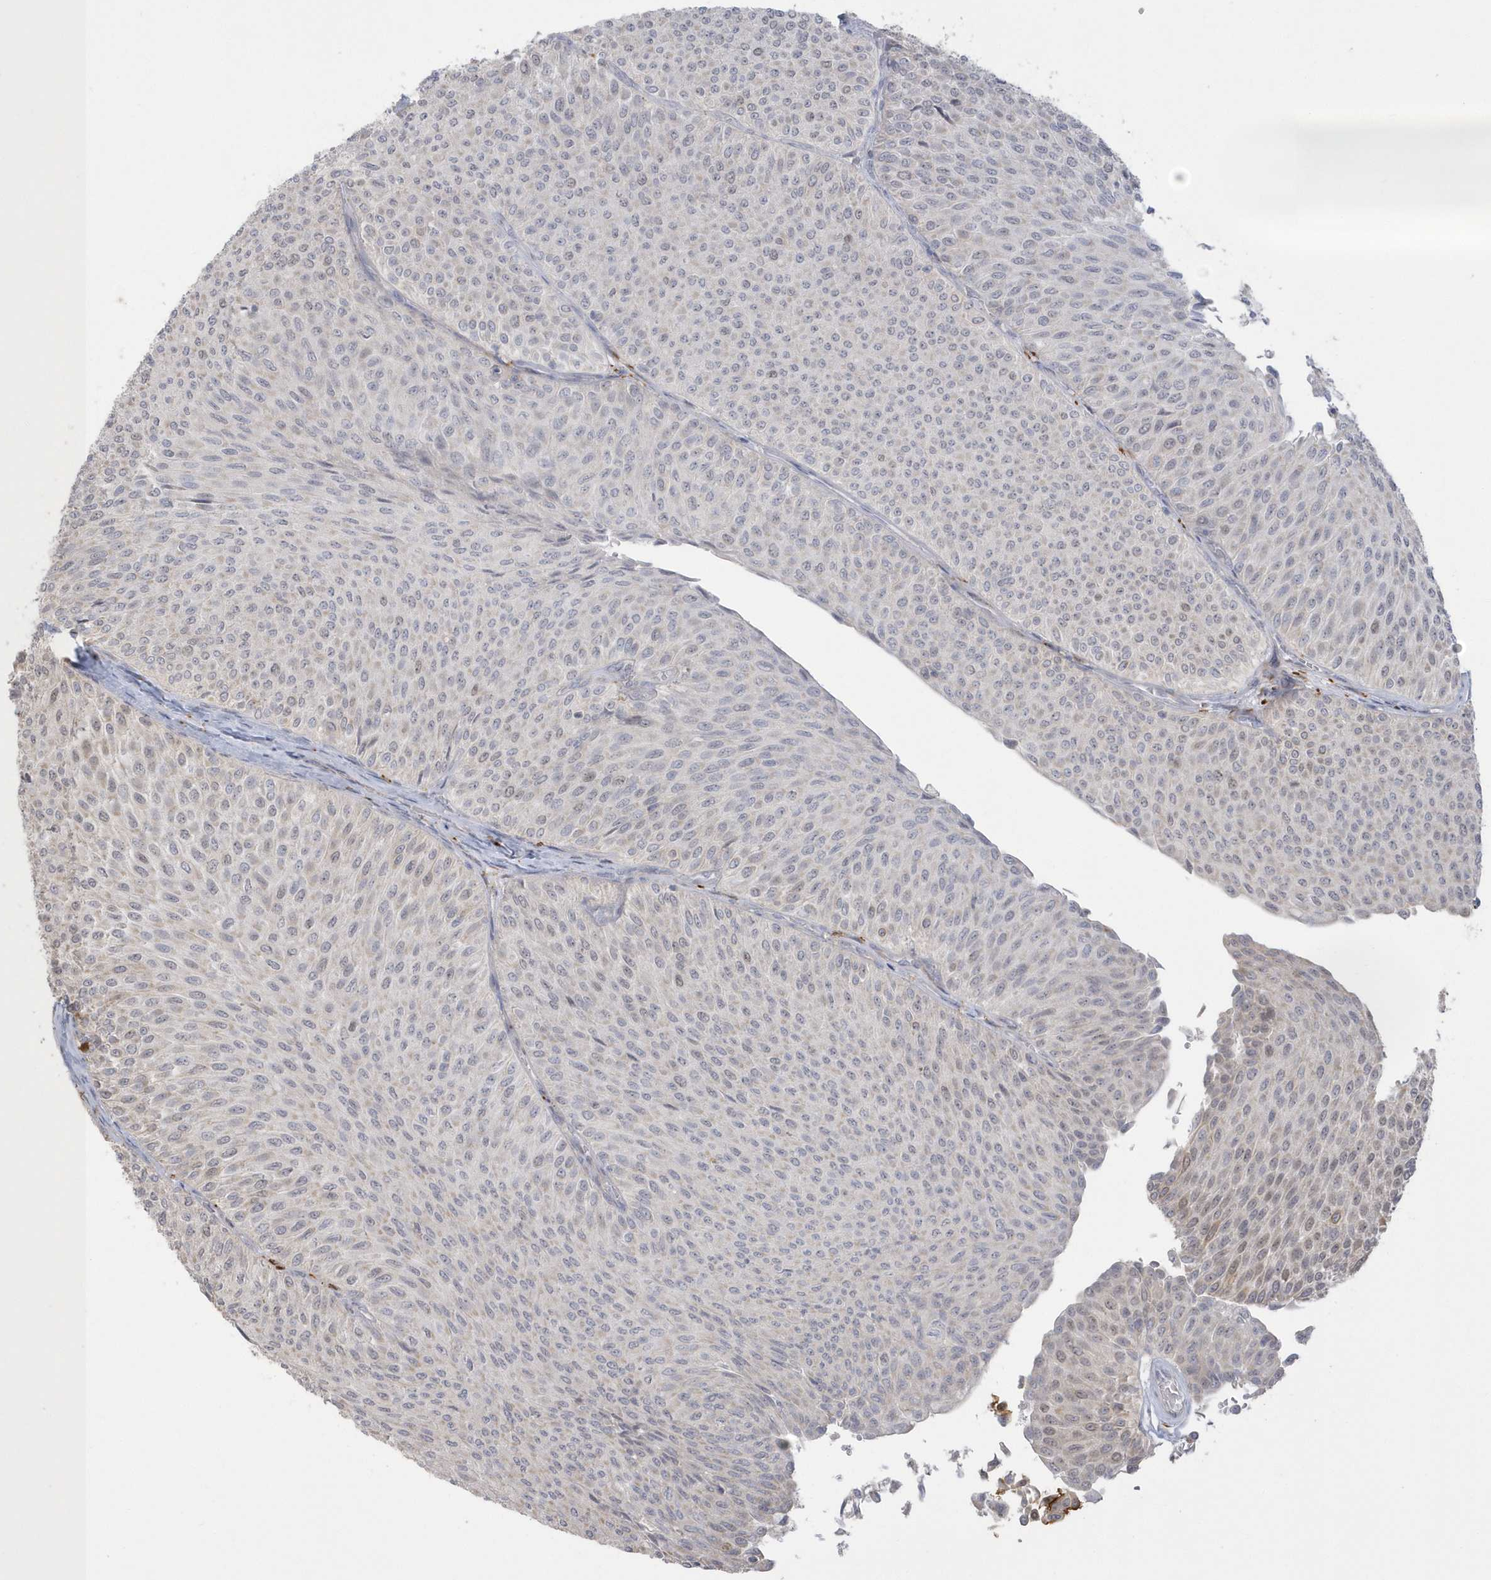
{"staining": {"intensity": "negative", "quantity": "none", "location": "none"}, "tissue": "urothelial cancer", "cell_type": "Tumor cells", "image_type": "cancer", "snomed": [{"axis": "morphology", "description": "Urothelial carcinoma, Low grade"}, {"axis": "topography", "description": "Urinary bladder"}], "caption": "The image shows no significant staining in tumor cells of low-grade urothelial carcinoma.", "gene": "NAF1", "patient": {"sex": "male", "age": 78}}